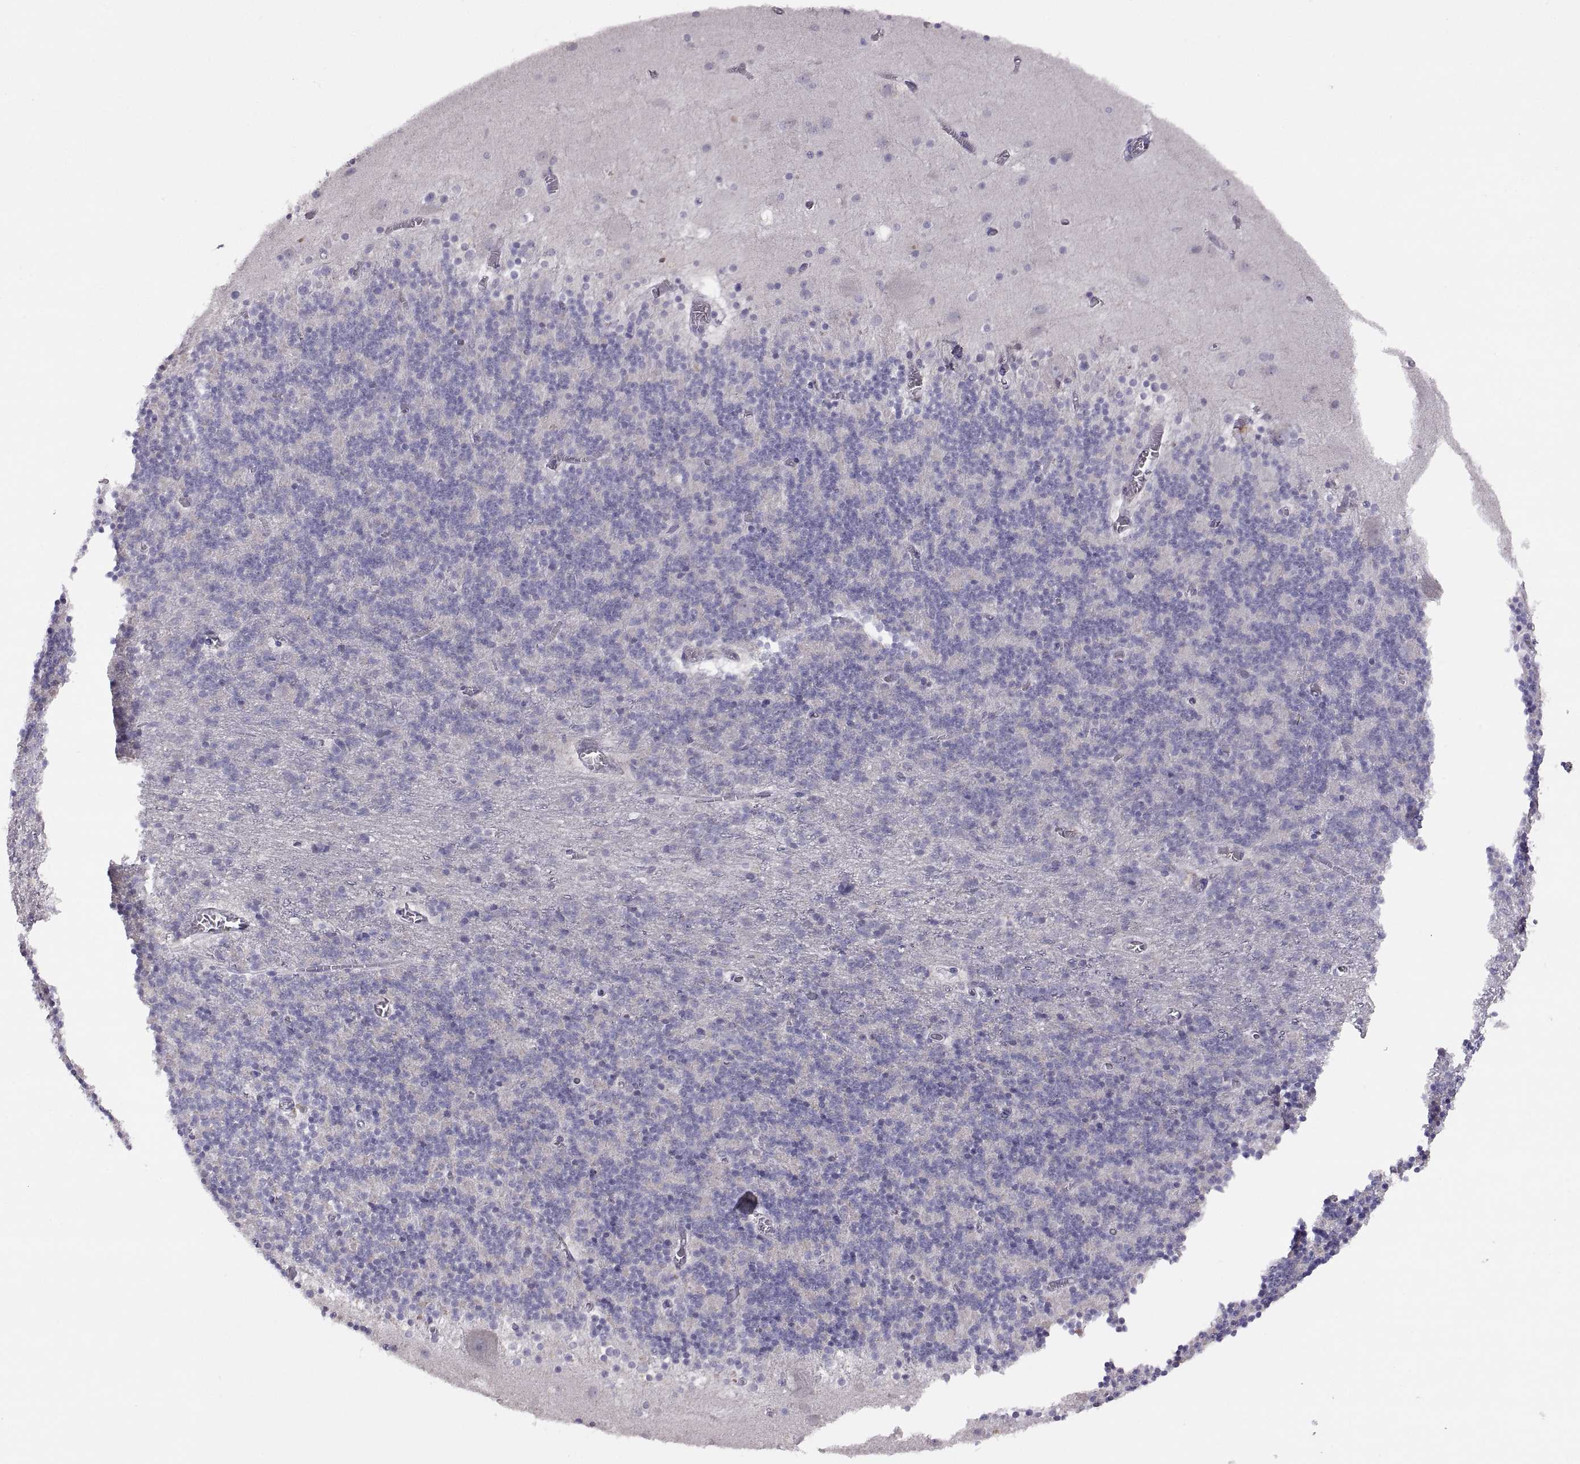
{"staining": {"intensity": "negative", "quantity": "none", "location": "none"}, "tissue": "cerebellum", "cell_type": "Cells in granular layer", "image_type": "normal", "snomed": [{"axis": "morphology", "description": "Normal tissue, NOS"}, {"axis": "topography", "description": "Cerebellum"}], "caption": "DAB immunohistochemical staining of normal human cerebellum demonstrates no significant expression in cells in granular layer. The staining is performed using DAB brown chromogen with nuclei counter-stained in using hematoxylin.", "gene": "TBX19", "patient": {"sex": "male", "age": 70}}